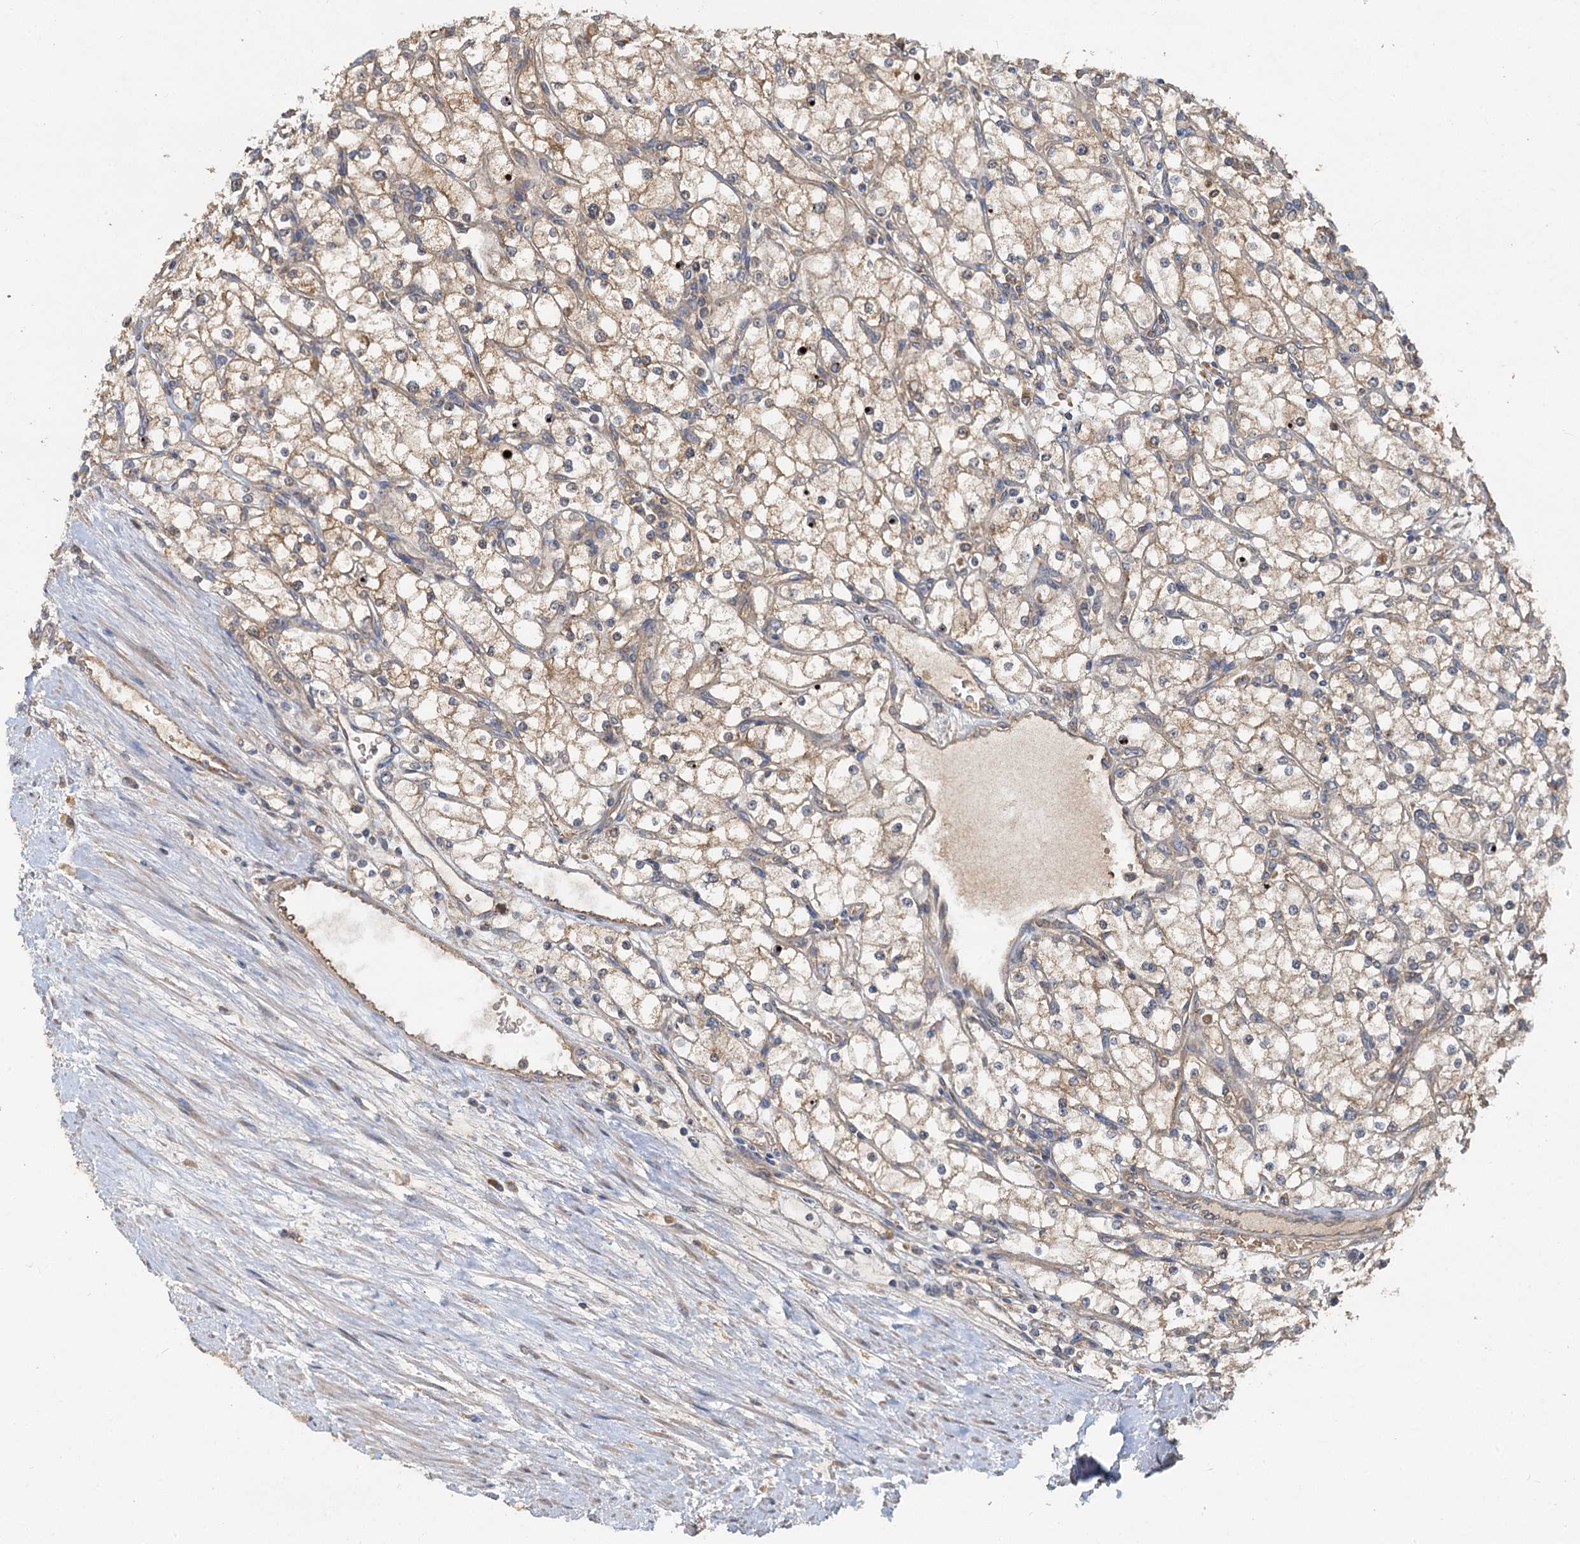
{"staining": {"intensity": "weak", "quantity": ">75%", "location": "cytoplasmic/membranous"}, "tissue": "renal cancer", "cell_type": "Tumor cells", "image_type": "cancer", "snomed": [{"axis": "morphology", "description": "Adenocarcinoma, NOS"}, {"axis": "topography", "description": "Kidney"}], "caption": "Immunohistochemistry (IHC) of human adenocarcinoma (renal) exhibits low levels of weak cytoplasmic/membranous staining in approximately >75% of tumor cells. (DAB IHC, brown staining for protein, blue staining for nuclei).", "gene": "HYI", "patient": {"sex": "male", "age": 80}}